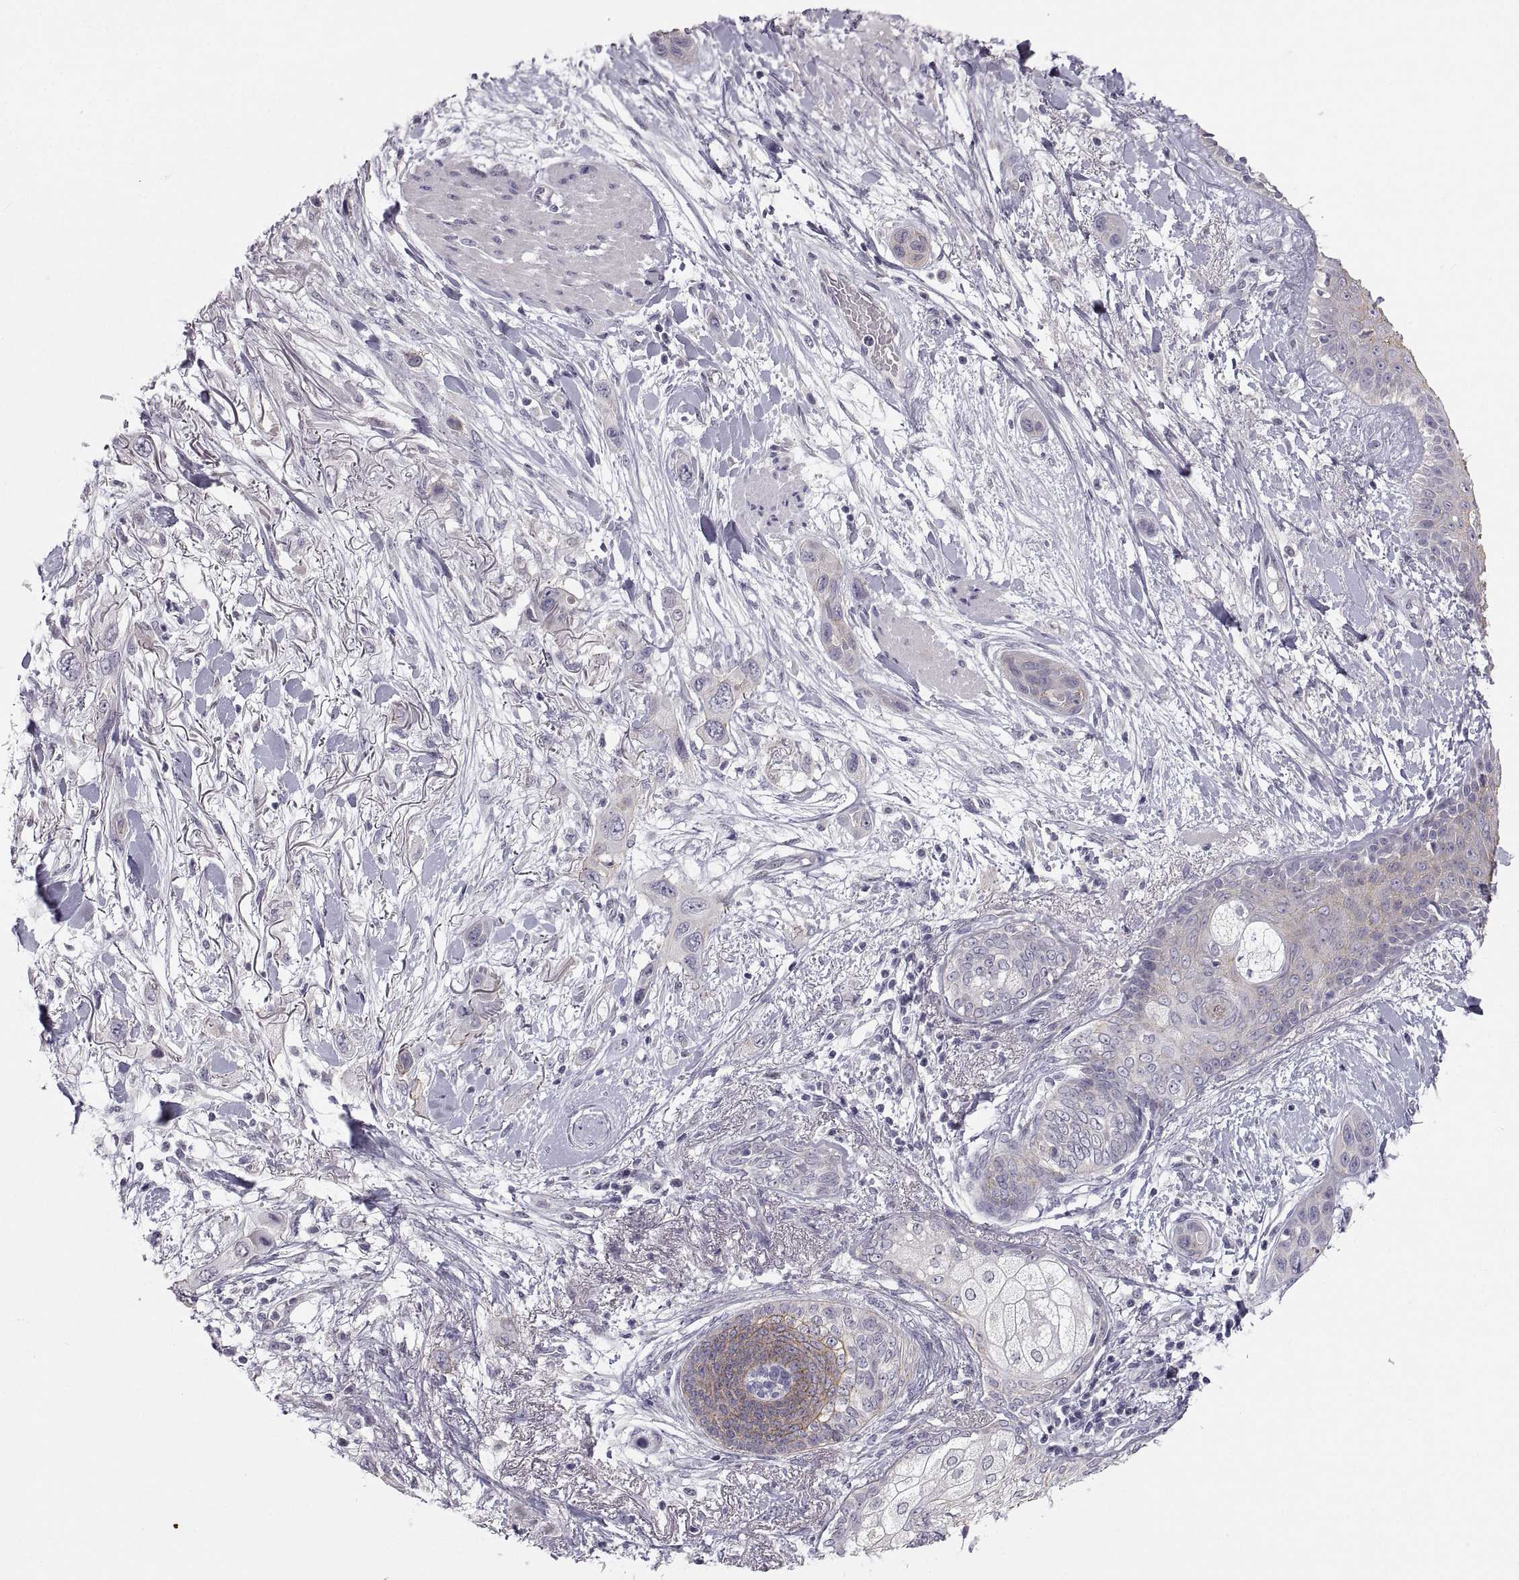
{"staining": {"intensity": "weak", "quantity": "<25%", "location": "cytoplasmic/membranous"}, "tissue": "skin cancer", "cell_type": "Tumor cells", "image_type": "cancer", "snomed": [{"axis": "morphology", "description": "Squamous cell carcinoma, NOS"}, {"axis": "topography", "description": "Skin"}], "caption": "High magnification brightfield microscopy of squamous cell carcinoma (skin) stained with DAB (brown) and counterstained with hematoxylin (blue): tumor cells show no significant expression. (Stains: DAB (3,3'-diaminobenzidine) immunohistochemistry (IHC) with hematoxylin counter stain, Microscopy: brightfield microscopy at high magnification).", "gene": "ZNF185", "patient": {"sex": "male", "age": 79}}